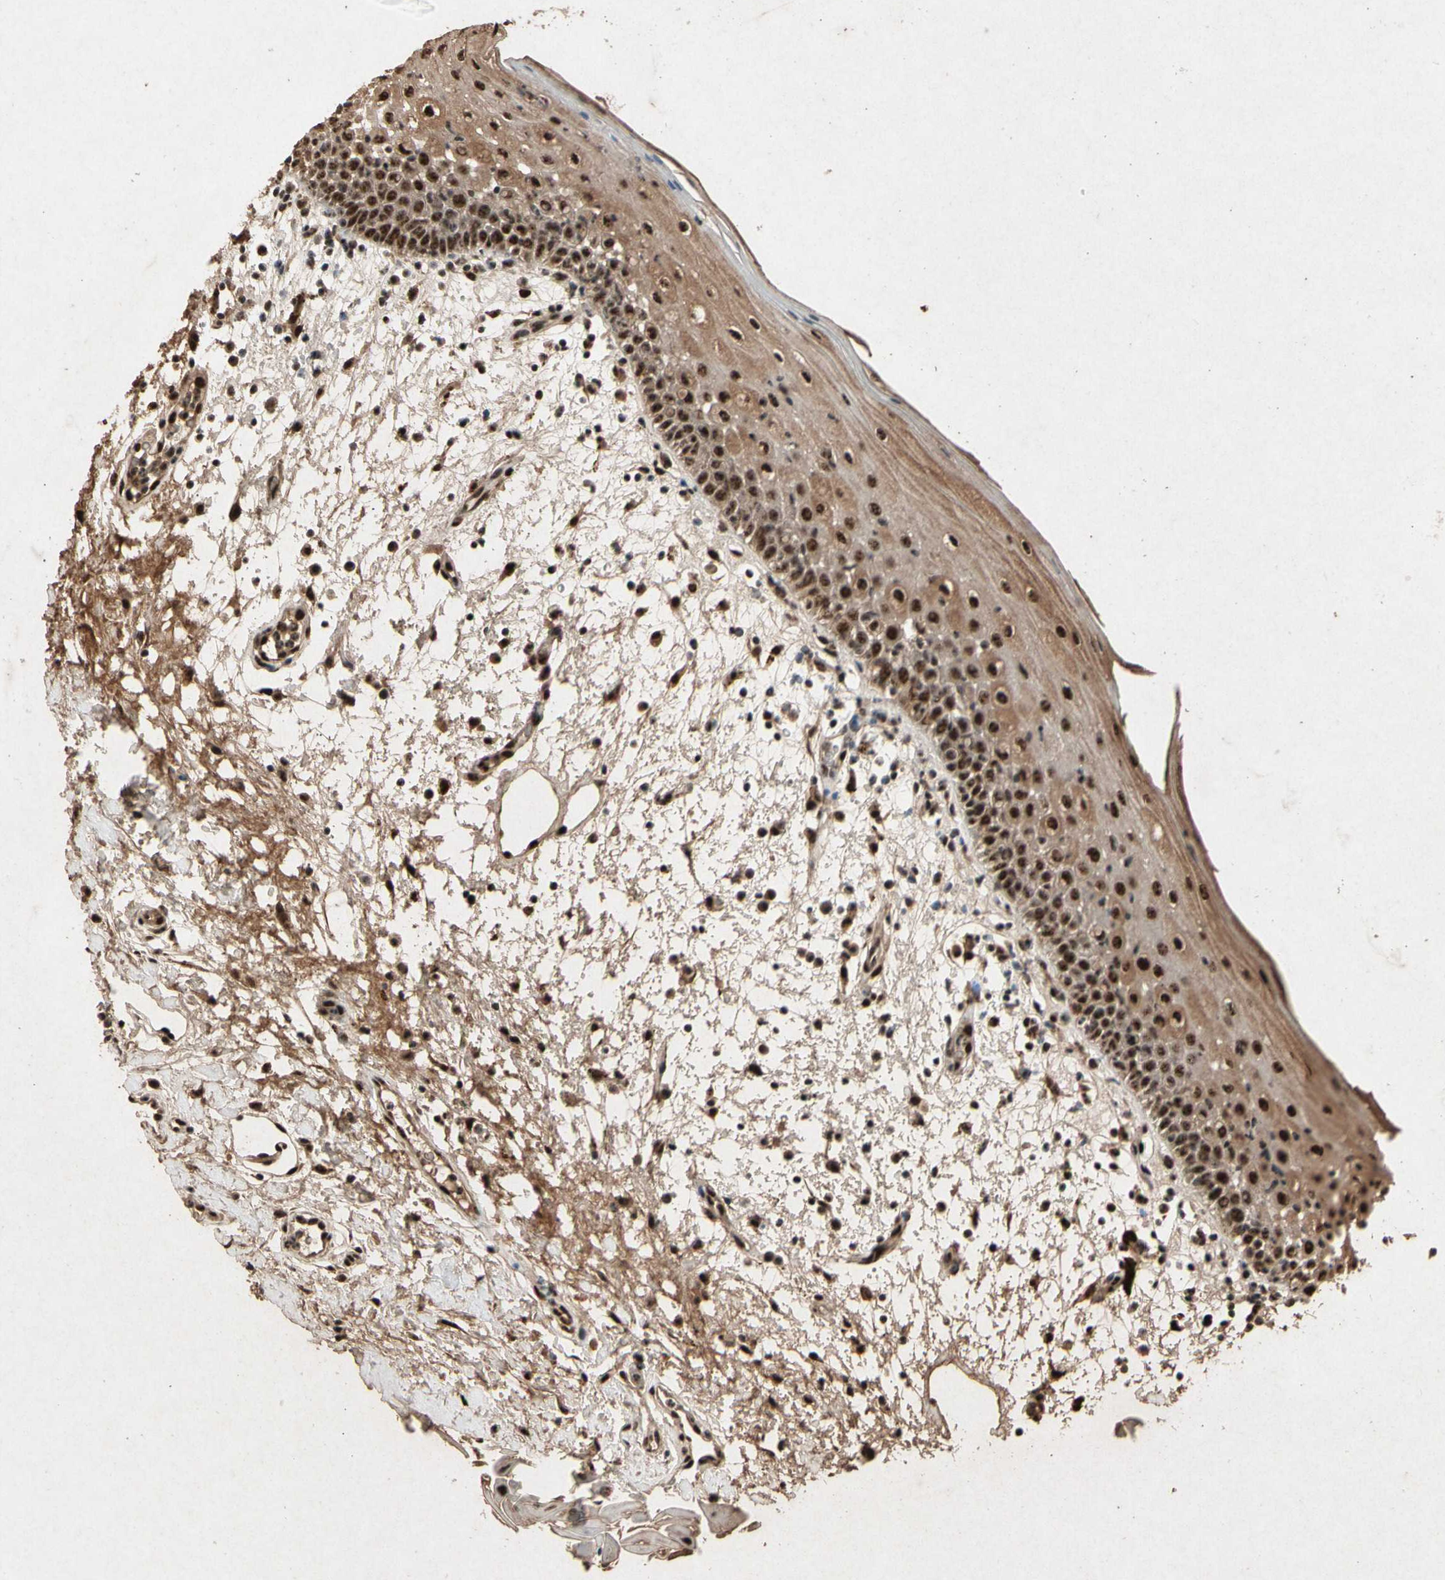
{"staining": {"intensity": "strong", "quantity": ">75%", "location": "cytoplasmic/membranous,nuclear"}, "tissue": "oral mucosa", "cell_type": "Squamous epithelial cells", "image_type": "normal", "snomed": [{"axis": "morphology", "description": "Normal tissue, NOS"}, {"axis": "morphology", "description": "Squamous cell carcinoma, NOS"}, {"axis": "topography", "description": "Skeletal muscle"}, {"axis": "topography", "description": "Oral tissue"}], "caption": "Immunohistochemistry (IHC) photomicrograph of normal oral mucosa: human oral mucosa stained using IHC displays high levels of strong protein expression localized specifically in the cytoplasmic/membranous,nuclear of squamous epithelial cells, appearing as a cytoplasmic/membranous,nuclear brown color.", "gene": "PML", "patient": {"sex": "male", "age": 71}}